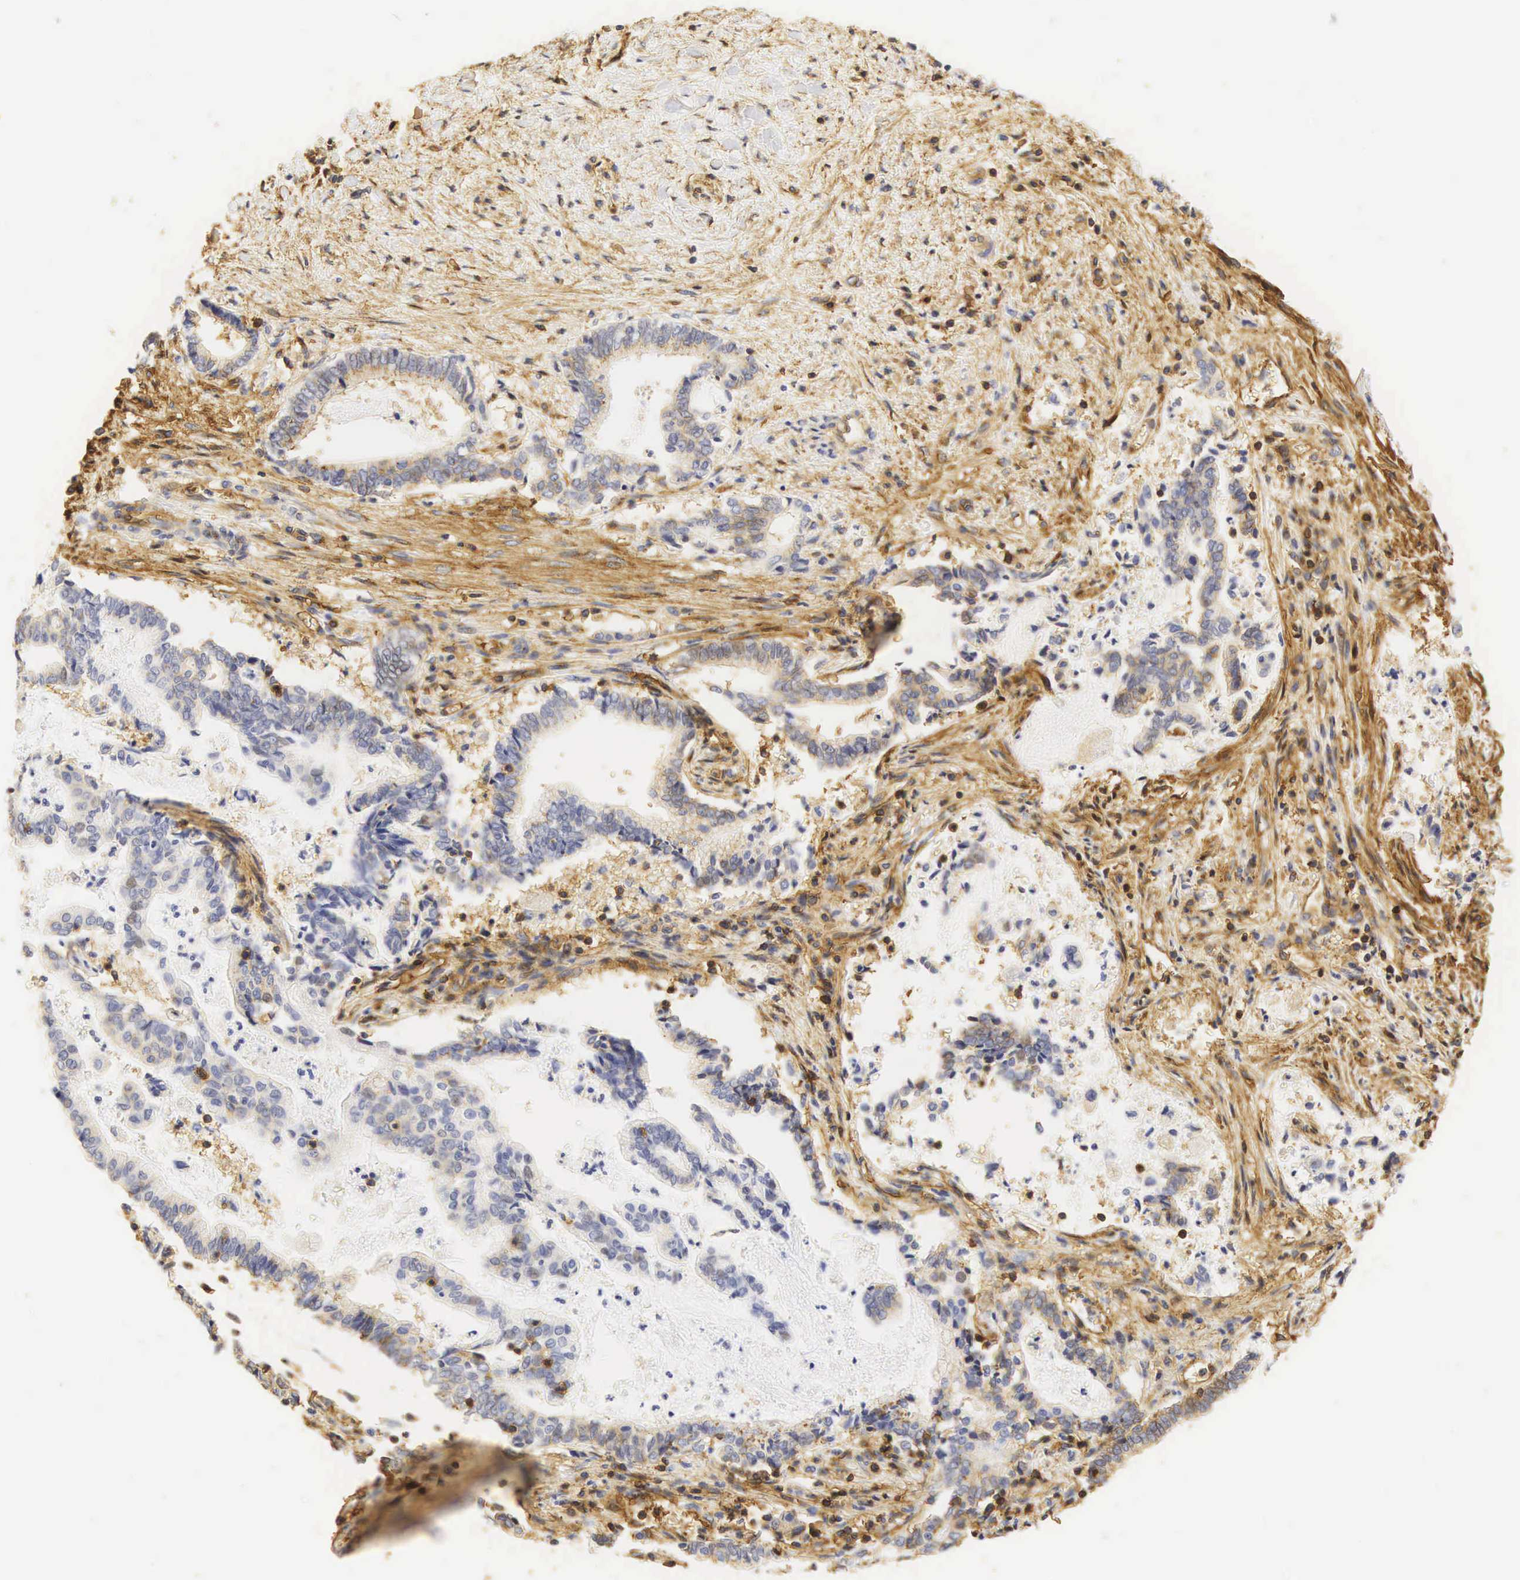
{"staining": {"intensity": "weak", "quantity": "<25%", "location": "cytoplasmic/membranous"}, "tissue": "liver cancer", "cell_type": "Tumor cells", "image_type": "cancer", "snomed": [{"axis": "morphology", "description": "Cholangiocarcinoma"}, {"axis": "topography", "description": "Liver"}], "caption": "Tumor cells show no significant protein positivity in cholangiocarcinoma (liver).", "gene": "CD99", "patient": {"sex": "male", "age": 57}}